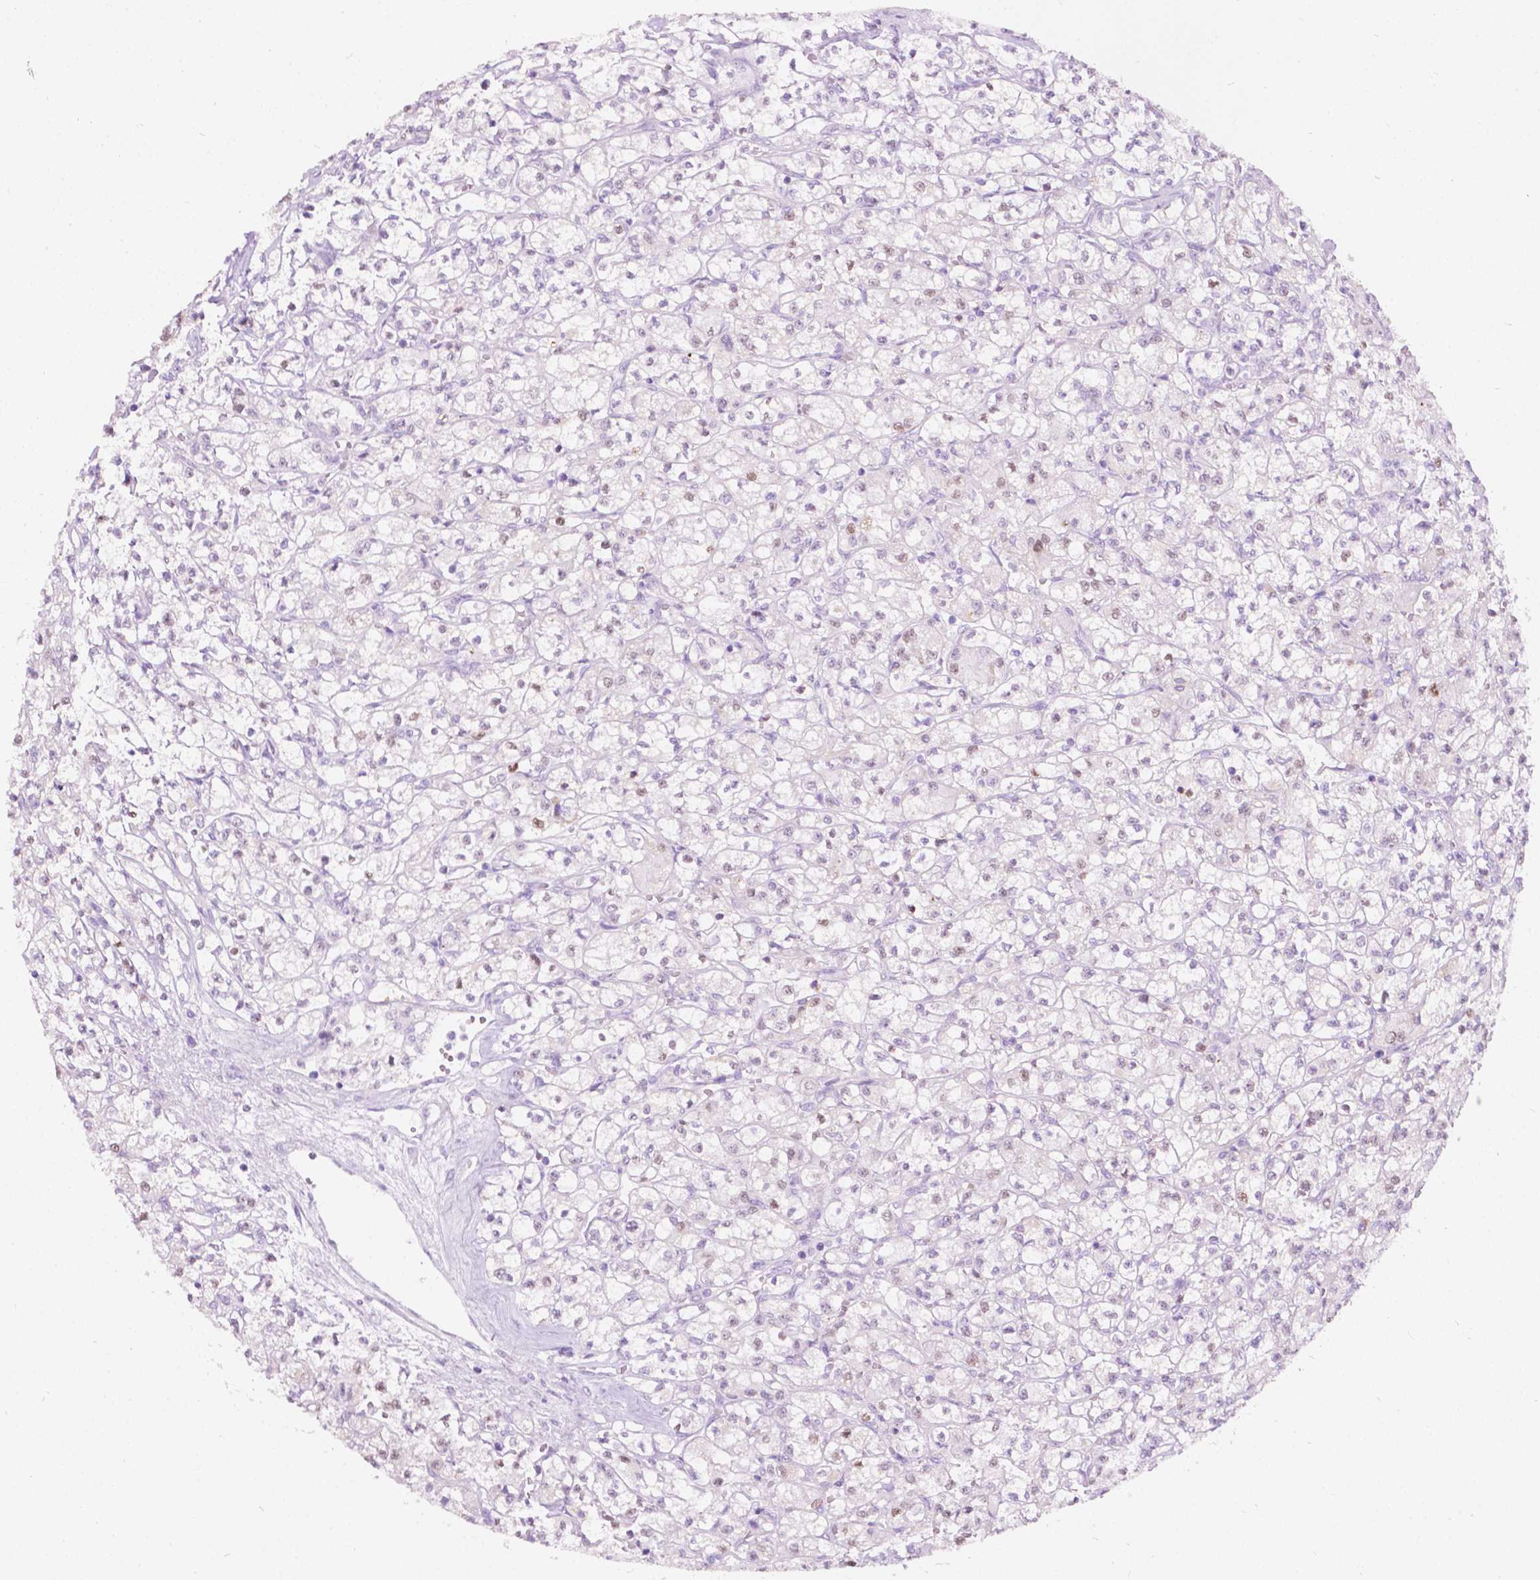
{"staining": {"intensity": "moderate", "quantity": "25%-75%", "location": "nuclear"}, "tissue": "renal cancer", "cell_type": "Tumor cells", "image_type": "cancer", "snomed": [{"axis": "morphology", "description": "Adenocarcinoma, NOS"}, {"axis": "topography", "description": "Kidney"}], "caption": "Renal cancer stained for a protein (brown) exhibits moderate nuclear positive positivity in approximately 25%-75% of tumor cells.", "gene": "NOS1AP", "patient": {"sex": "female", "age": 70}}